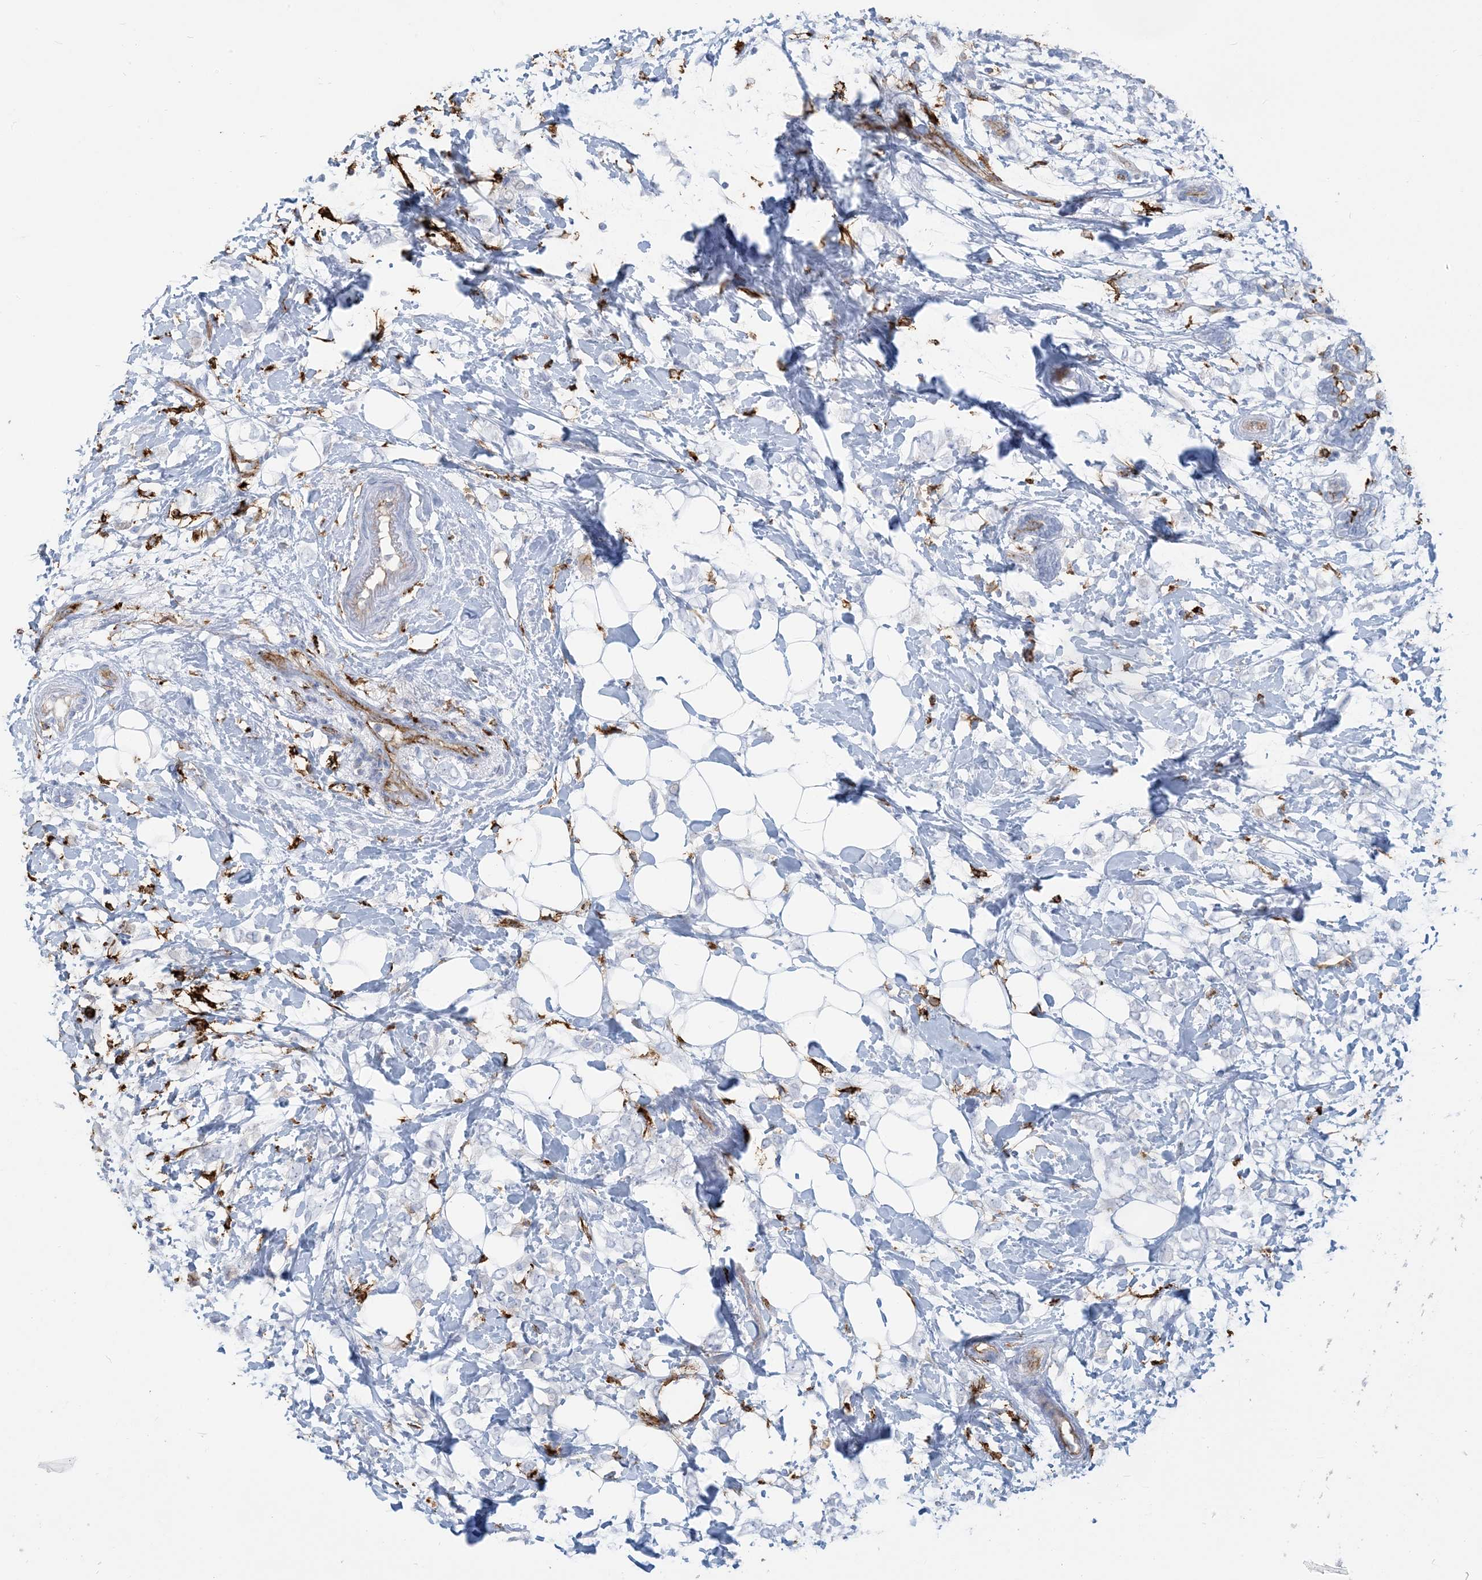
{"staining": {"intensity": "negative", "quantity": "none", "location": "none"}, "tissue": "breast cancer", "cell_type": "Tumor cells", "image_type": "cancer", "snomed": [{"axis": "morphology", "description": "Normal tissue, NOS"}, {"axis": "morphology", "description": "Lobular carcinoma"}, {"axis": "topography", "description": "Breast"}], "caption": "Breast cancer (lobular carcinoma) was stained to show a protein in brown. There is no significant expression in tumor cells. (Brightfield microscopy of DAB immunohistochemistry at high magnification).", "gene": "HLA-DRB1", "patient": {"sex": "female", "age": 47}}